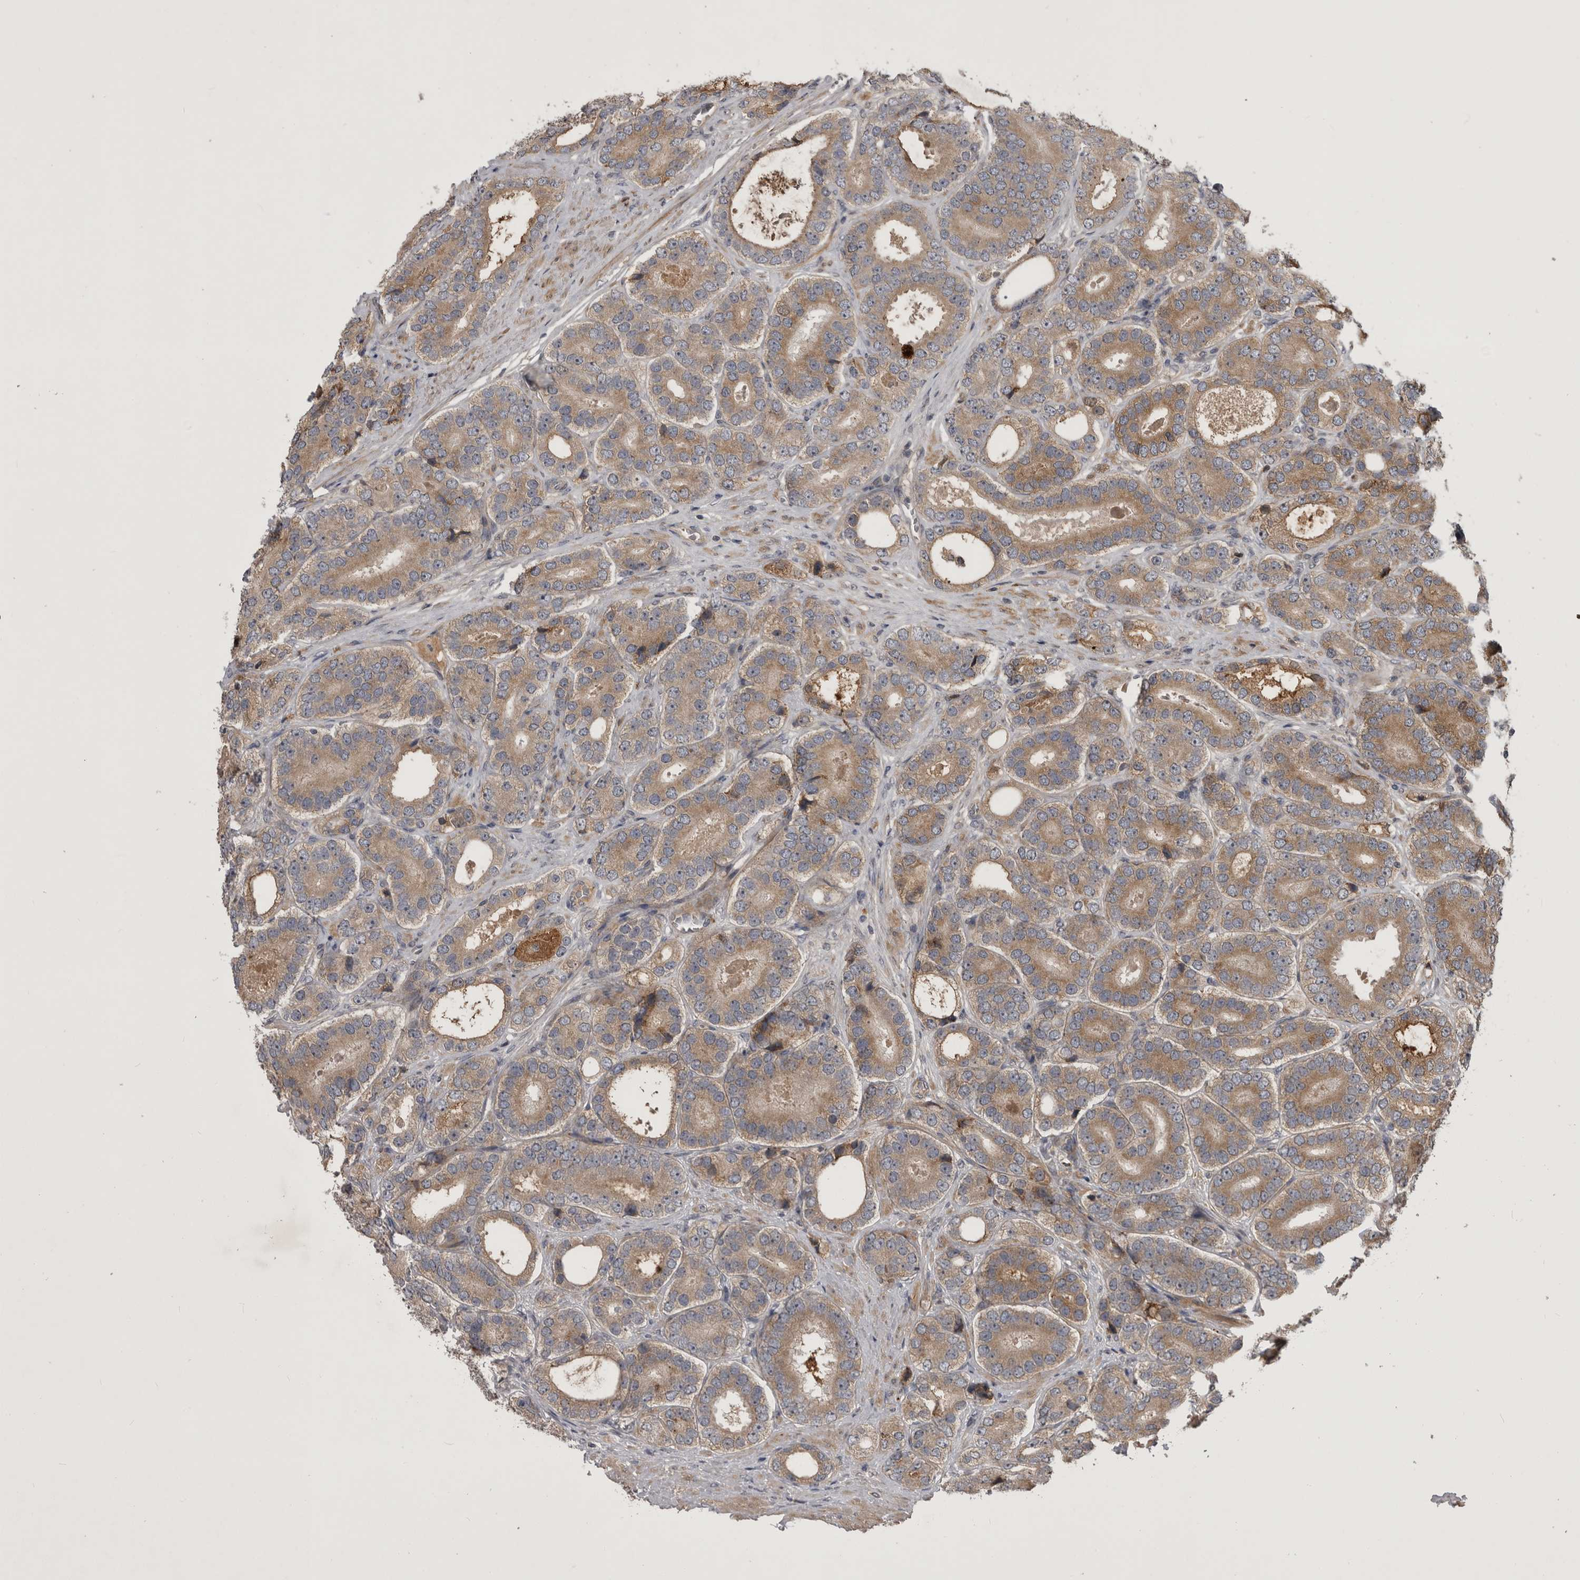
{"staining": {"intensity": "moderate", "quantity": ">75%", "location": "cytoplasmic/membranous"}, "tissue": "prostate cancer", "cell_type": "Tumor cells", "image_type": "cancer", "snomed": [{"axis": "morphology", "description": "Adenocarcinoma, High grade"}, {"axis": "topography", "description": "Prostate"}], "caption": "Prostate high-grade adenocarcinoma stained for a protein displays moderate cytoplasmic/membranous positivity in tumor cells.", "gene": "RAB3GAP2", "patient": {"sex": "male", "age": 56}}